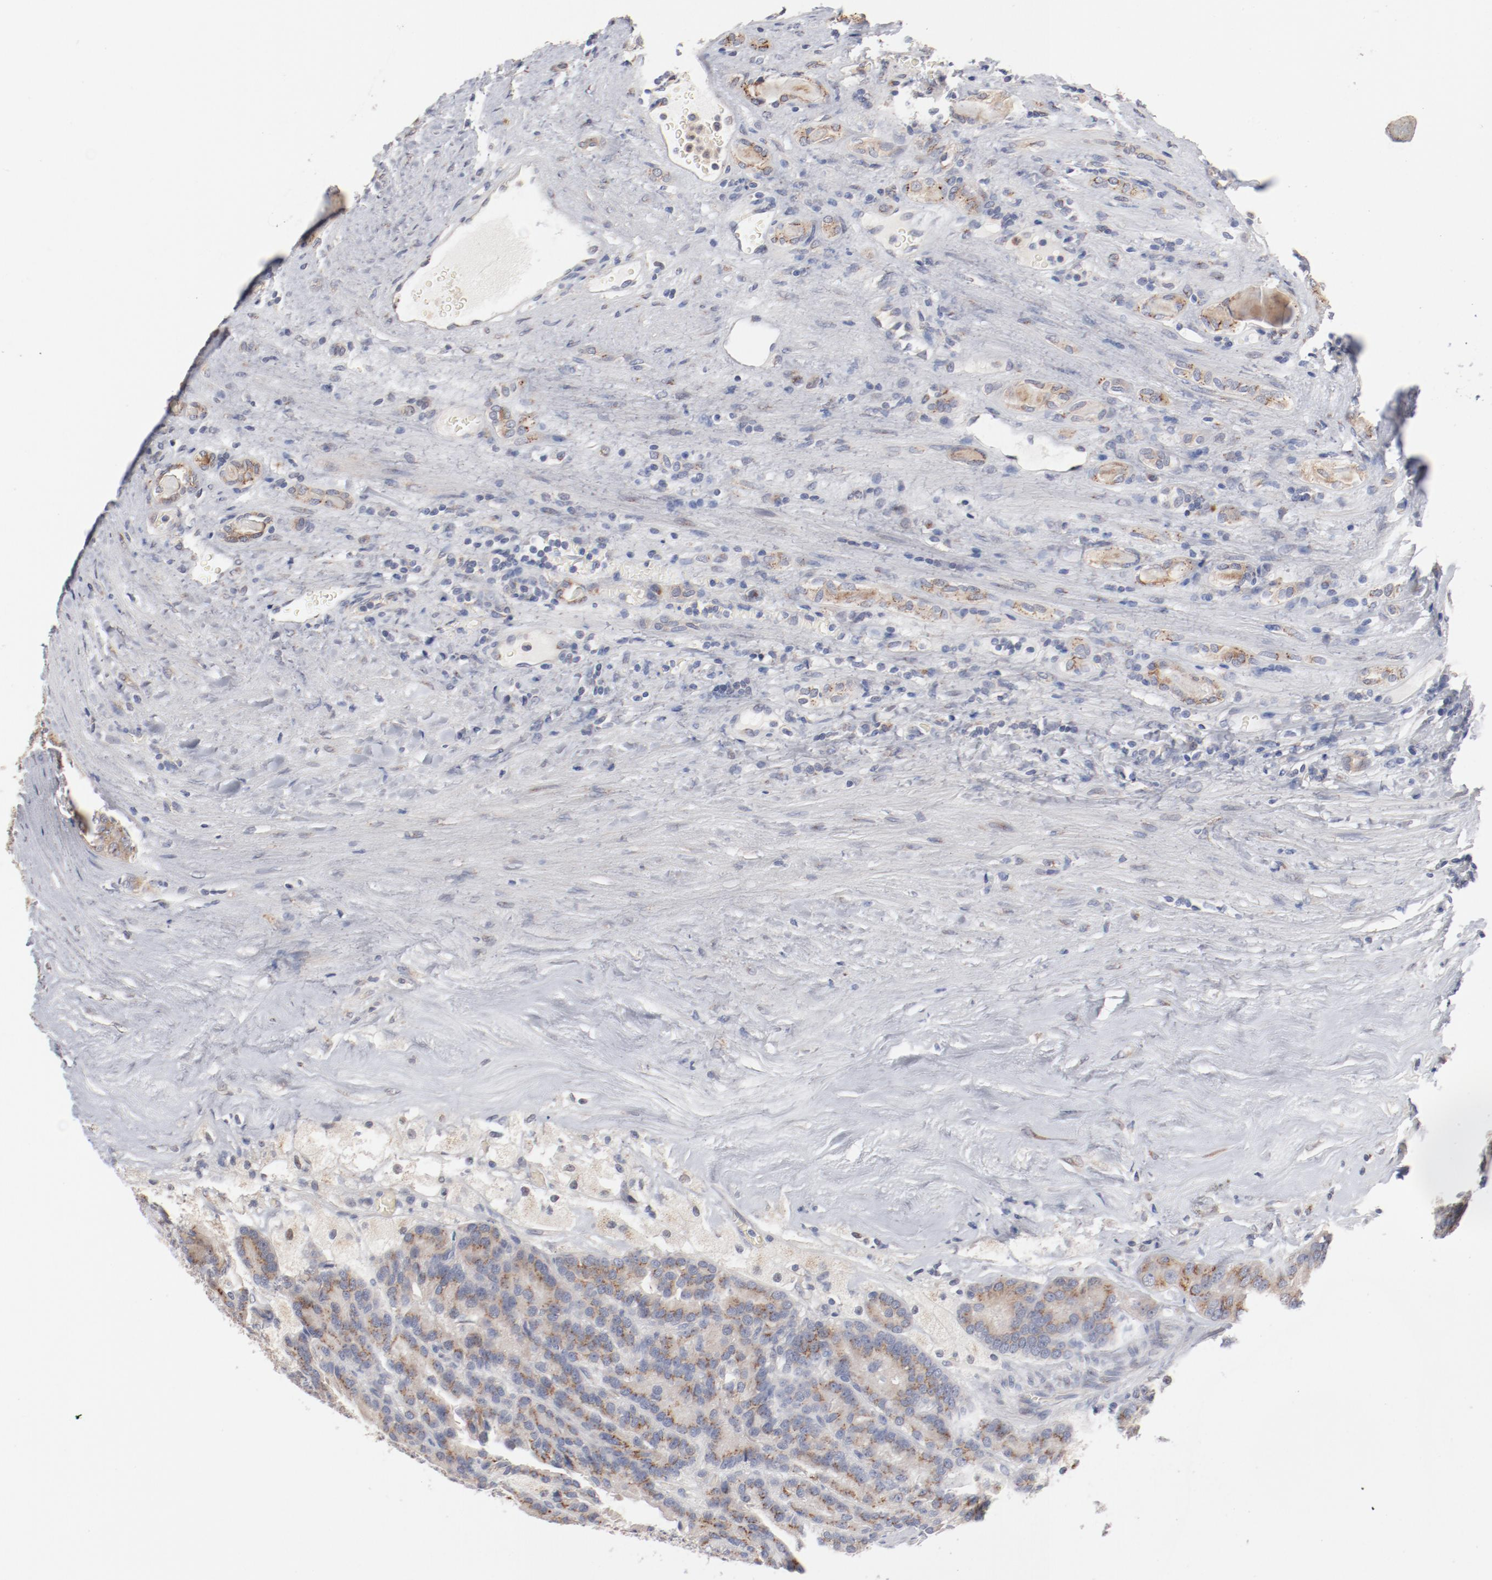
{"staining": {"intensity": "moderate", "quantity": ">75%", "location": "cytoplasmic/membranous"}, "tissue": "renal cancer", "cell_type": "Tumor cells", "image_type": "cancer", "snomed": [{"axis": "morphology", "description": "Adenocarcinoma, NOS"}, {"axis": "topography", "description": "Kidney"}], "caption": "Renal adenocarcinoma stained for a protein displays moderate cytoplasmic/membranous positivity in tumor cells.", "gene": "AK7", "patient": {"sex": "male", "age": 46}}